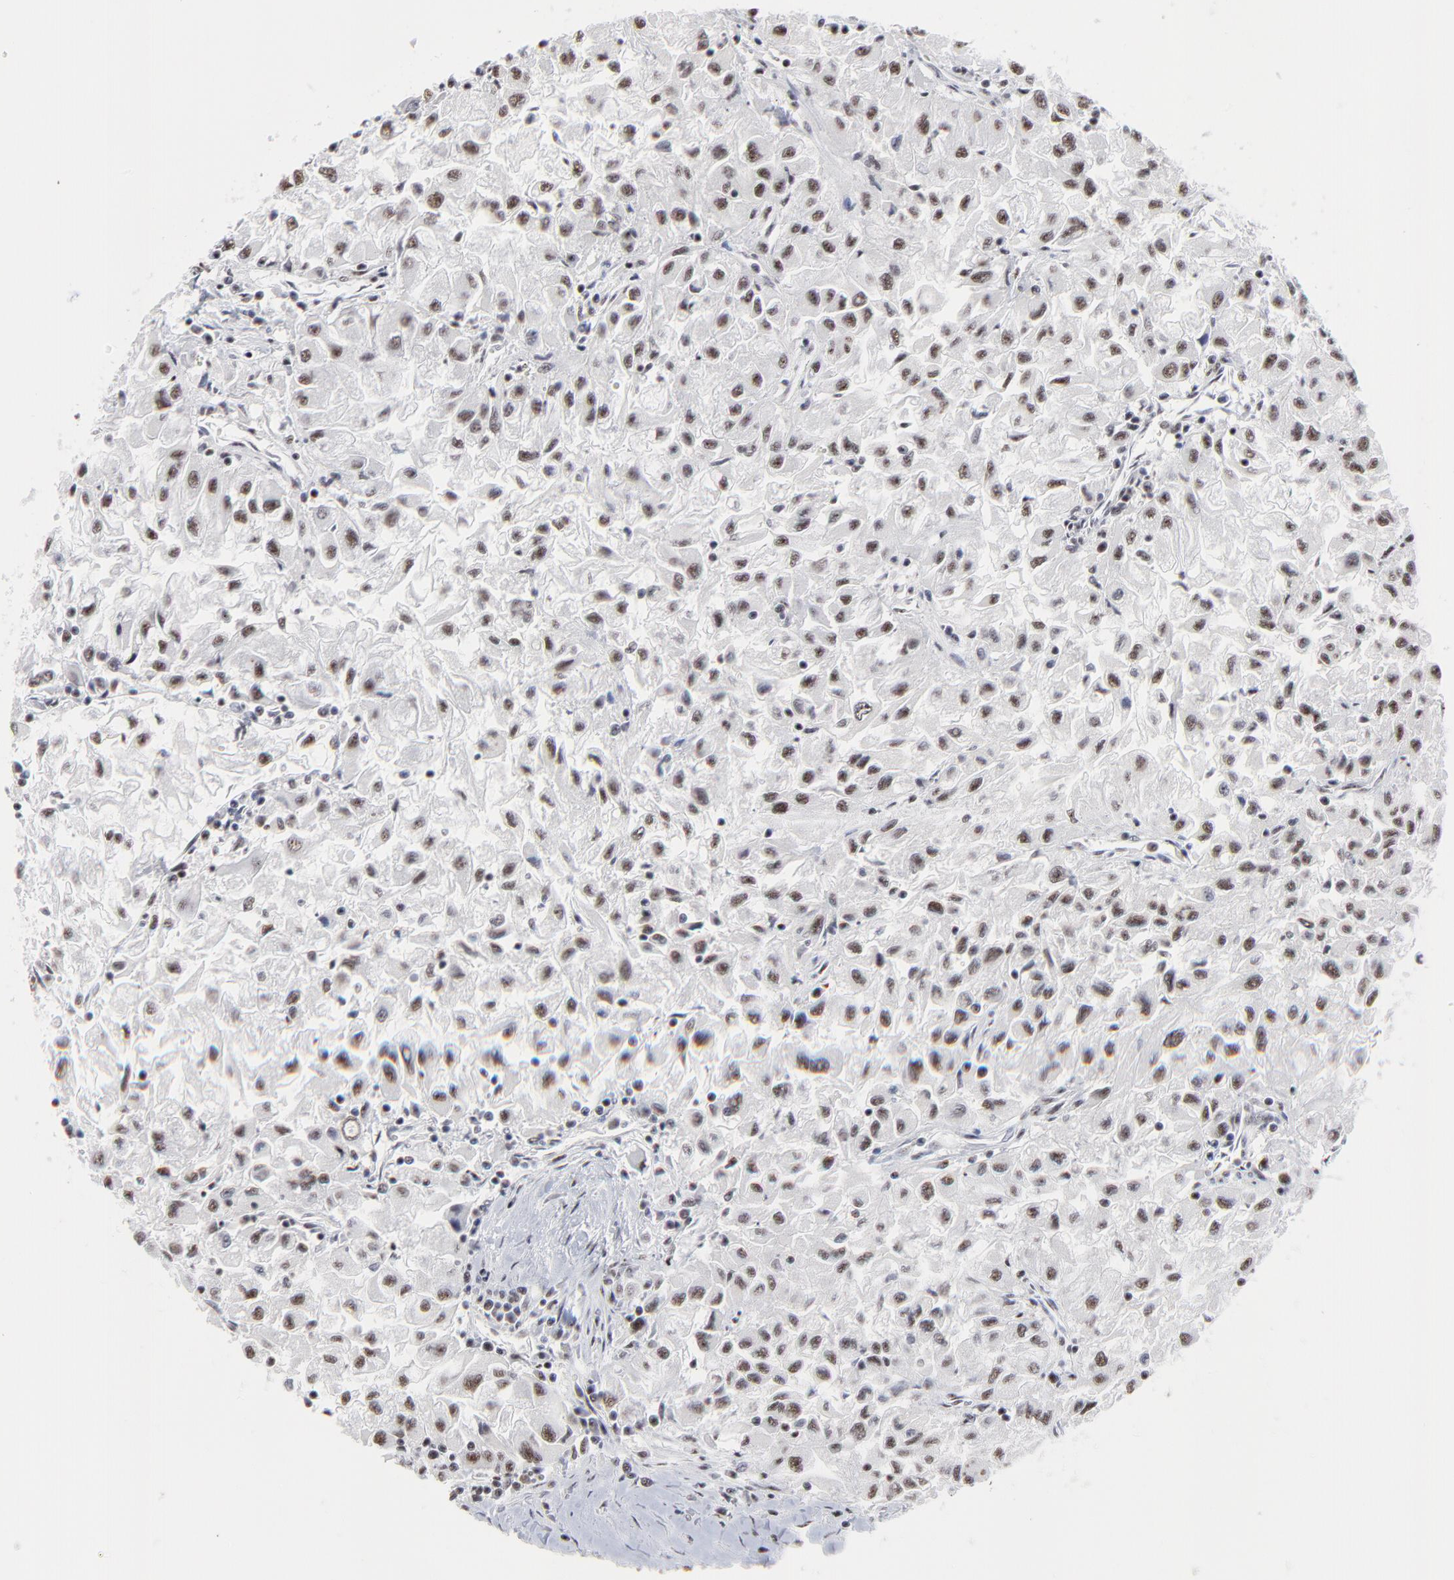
{"staining": {"intensity": "weak", "quantity": ">75%", "location": "nuclear"}, "tissue": "renal cancer", "cell_type": "Tumor cells", "image_type": "cancer", "snomed": [{"axis": "morphology", "description": "Adenocarcinoma, NOS"}, {"axis": "topography", "description": "Kidney"}], "caption": "A brown stain highlights weak nuclear positivity of a protein in renal cancer (adenocarcinoma) tumor cells. (Brightfield microscopy of DAB IHC at high magnification).", "gene": "MBD4", "patient": {"sex": "male", "age": 59}}